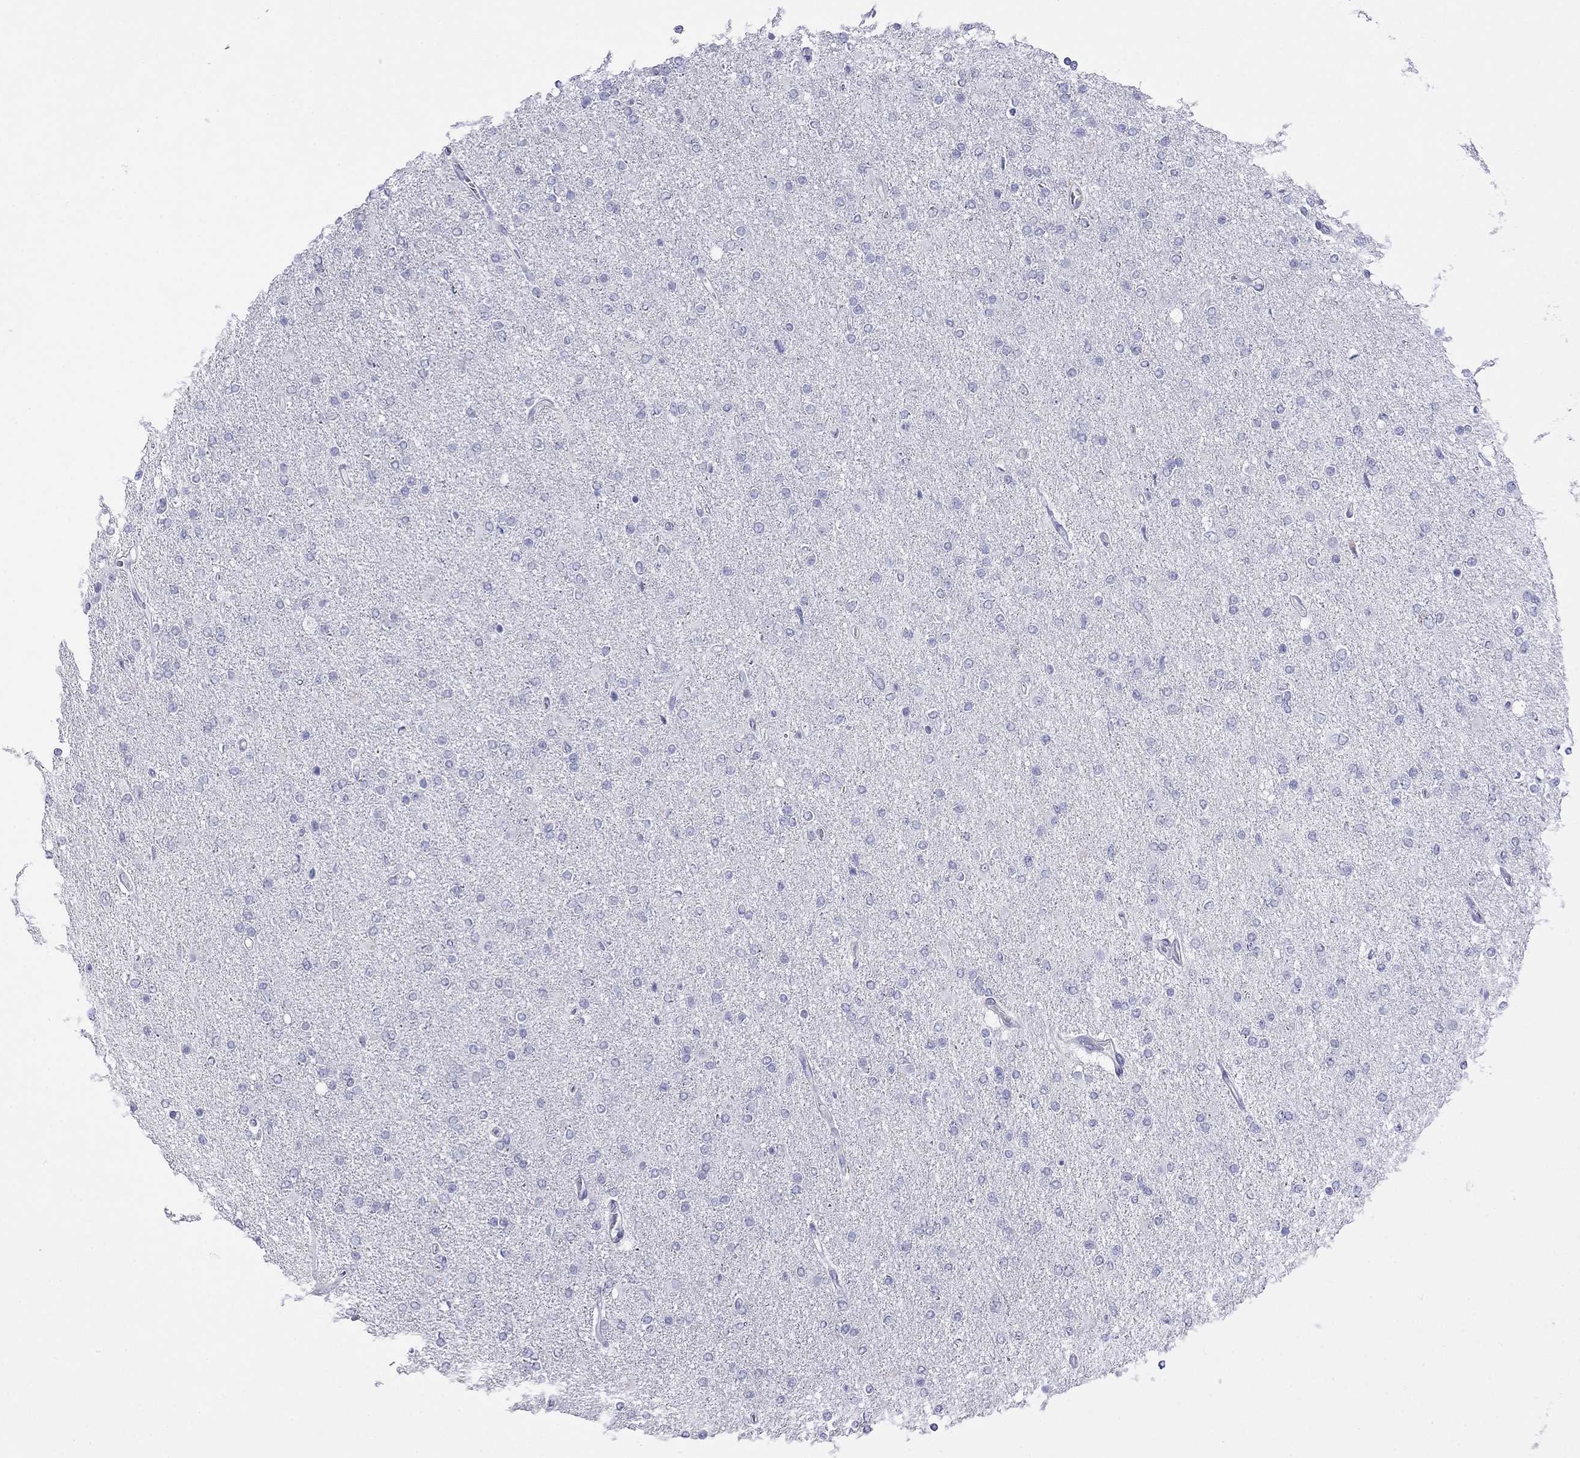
{"staining": {"intensity": "negative", "quantity": "none", "location": "none"}, "tissue": "glioma", "cell_type": "Tumor cells", "image_type": "cancer", "snomed": [{"axis": "morphology", "description": "Glioma, malignant, High grade"}, {"axis": "topography", "description": "Cerebral cortex"}], "caption": "Immunohistochemistry histopathology image of neoplastic tissue: human high-grade glioma (malignant) stained with DAB (3,3'-diaminobenzidine) reveals no significant protein expression in tumor cells.", "gene": "MYMX", "patient": {"sex": "male", "age": 70}}